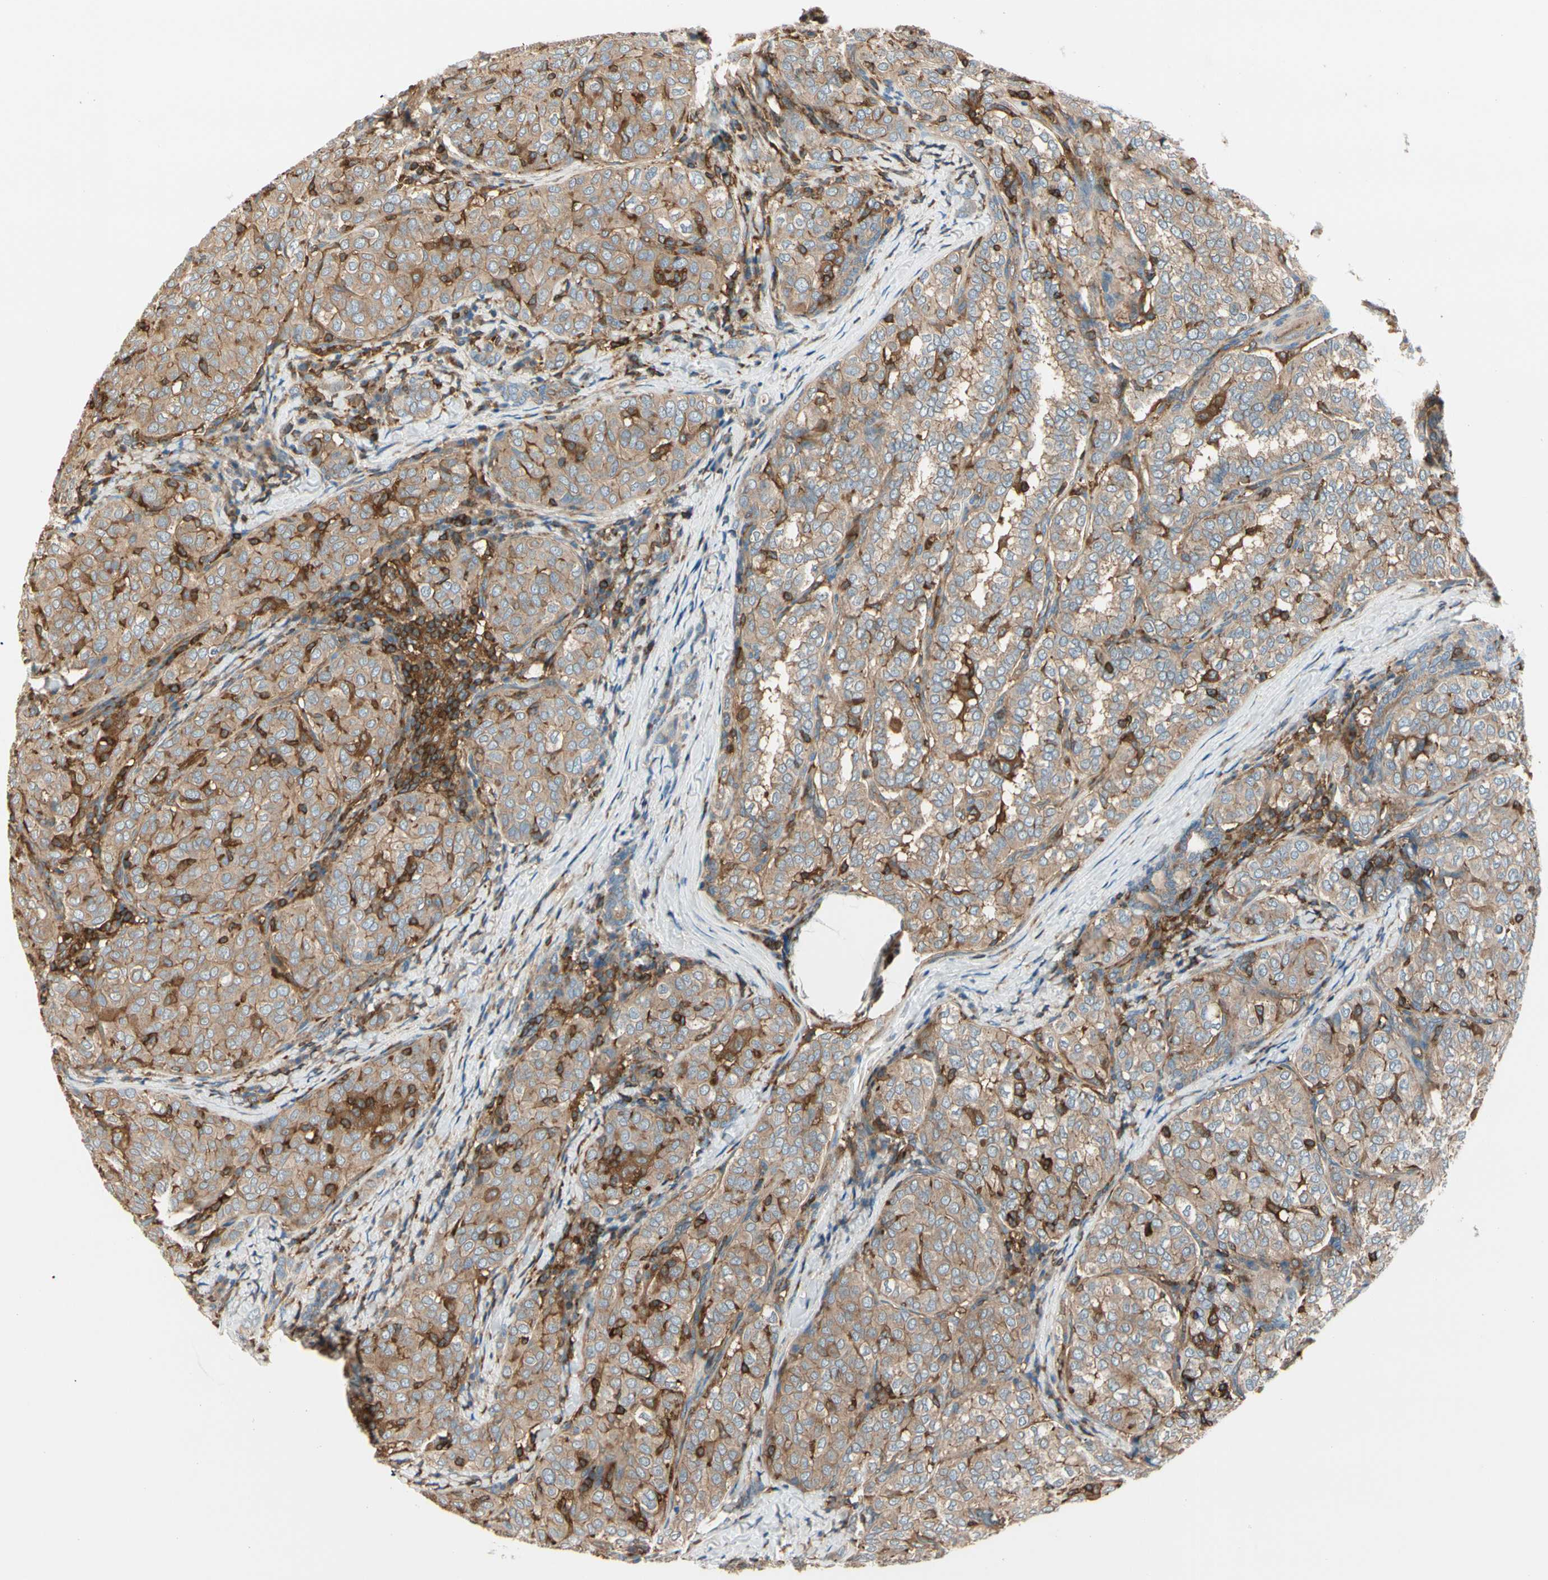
{"staining": {"intensity": "weak", "quantity": ">75%", "location": "cytoplasmic/membranous"}, "tissue": "thyroid cancer", "cell_type": "Tumor cells", "image_type": "cancer", "snomed": [{"axis": "morphology", "description": "Normal tissue, NOS"}, {"axis": "morphology", "description": "Papillary adenocarcinoma, NOS"}, {"axis": "topography", "description": "Thyroid gland"}], "caption": "Tumor cells show low levels of weak cytoplasmic/membranous positivity in about >75% of cells in human thyroid papillary adenocarcinoma. (IHC, brightfield microscopy, high magnification).", "gene": "CAPZA2", "patient": {"sex": "female", "age": 30}}